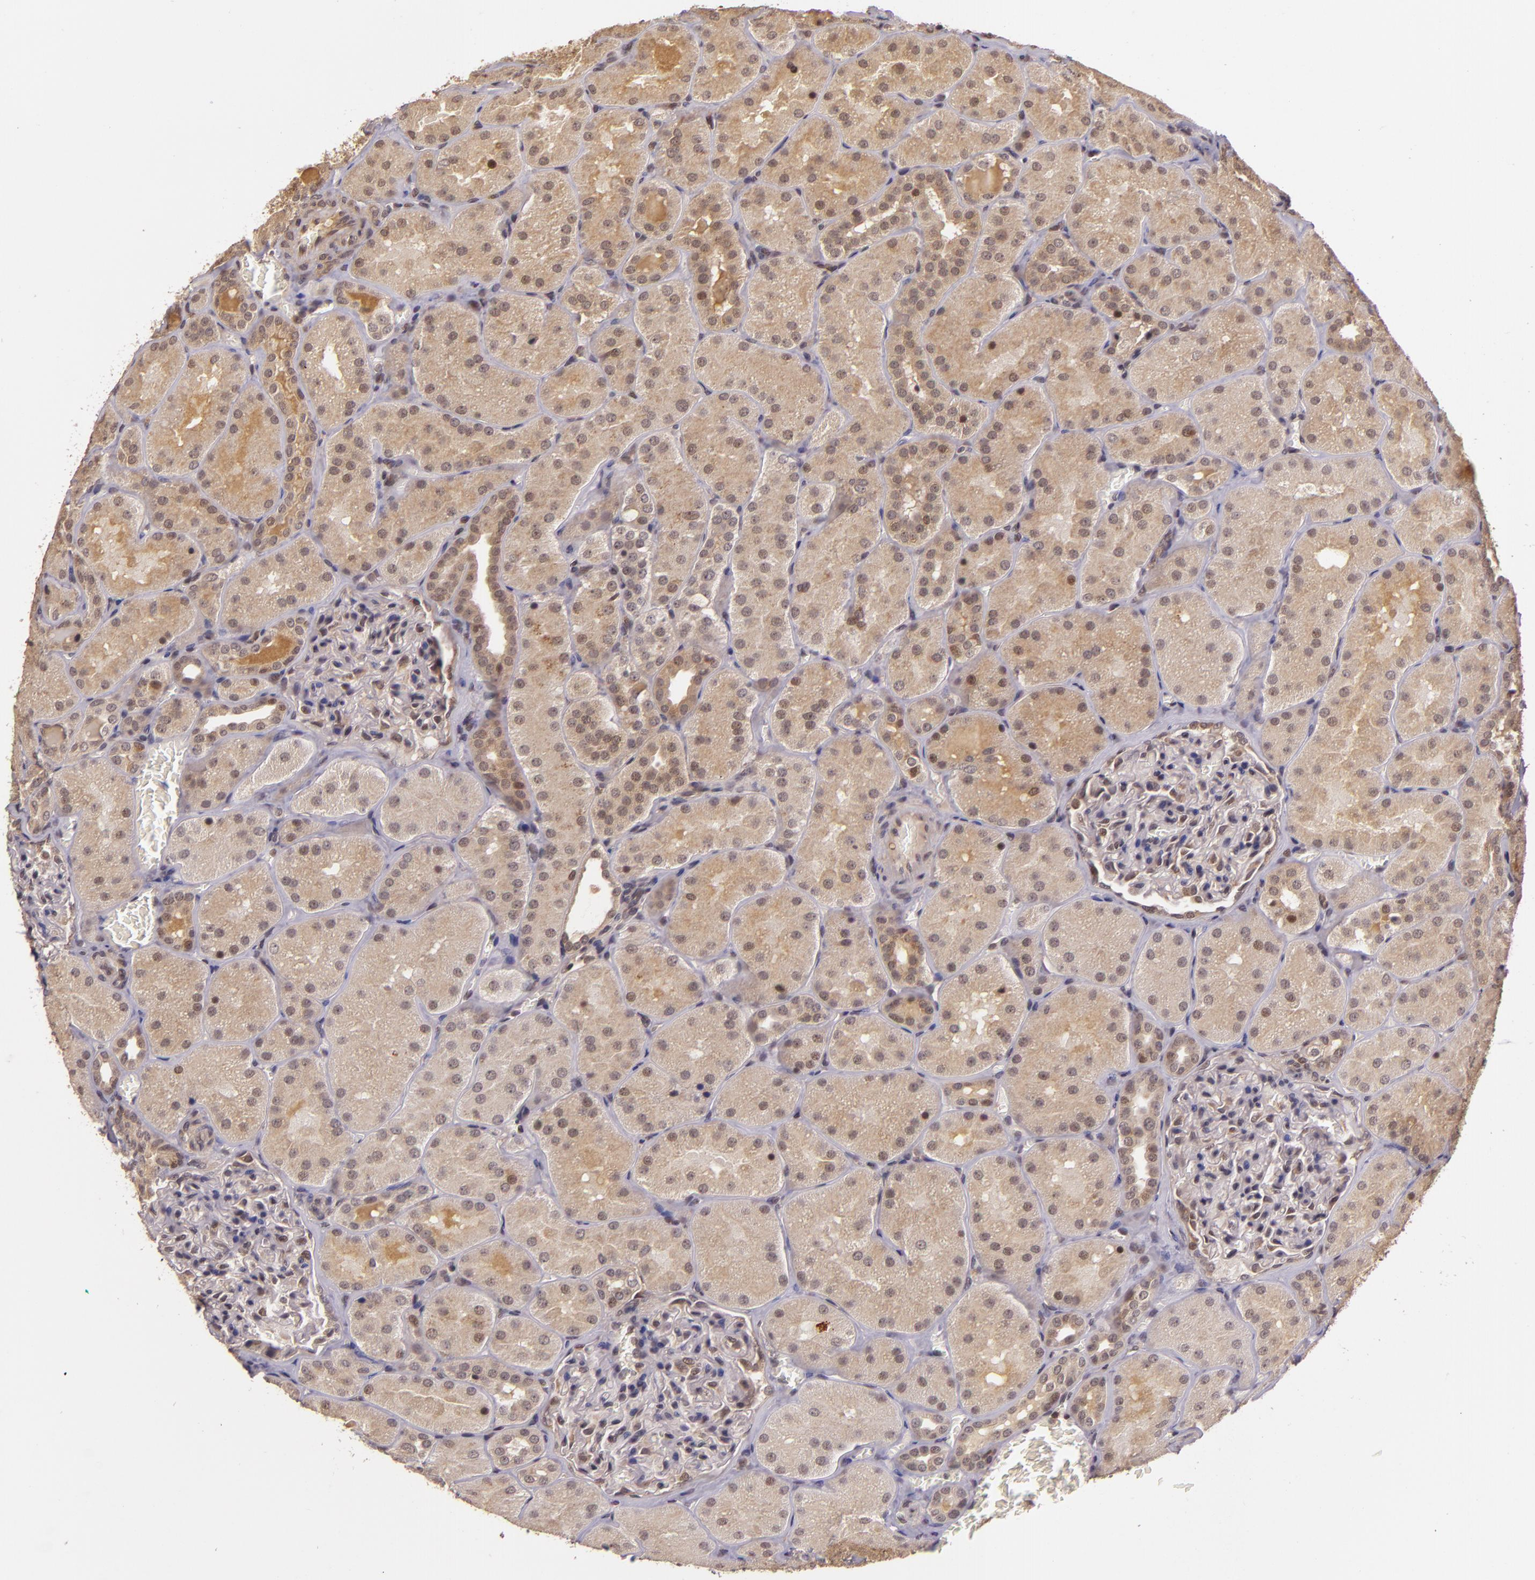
{"staining": {"intensity": "weak", "quantity": "<25%", "location": "nuclear"}, "tissue": "kidney", "cell_type": "Cells in glomeruli", "image_type": "normal", "snomed": [{"axis": "morphology", "description": "Normal tissue, NOS"}, {"axis": "topography", "description": "Kidney"}], "caption": "Human kidney stained for a protein using immunohistochemistry (IHC) reveals no positivity in cells in glomeruli.", "gene": "TXNRD2", "patient": {"sex": "male", "age": 28}}